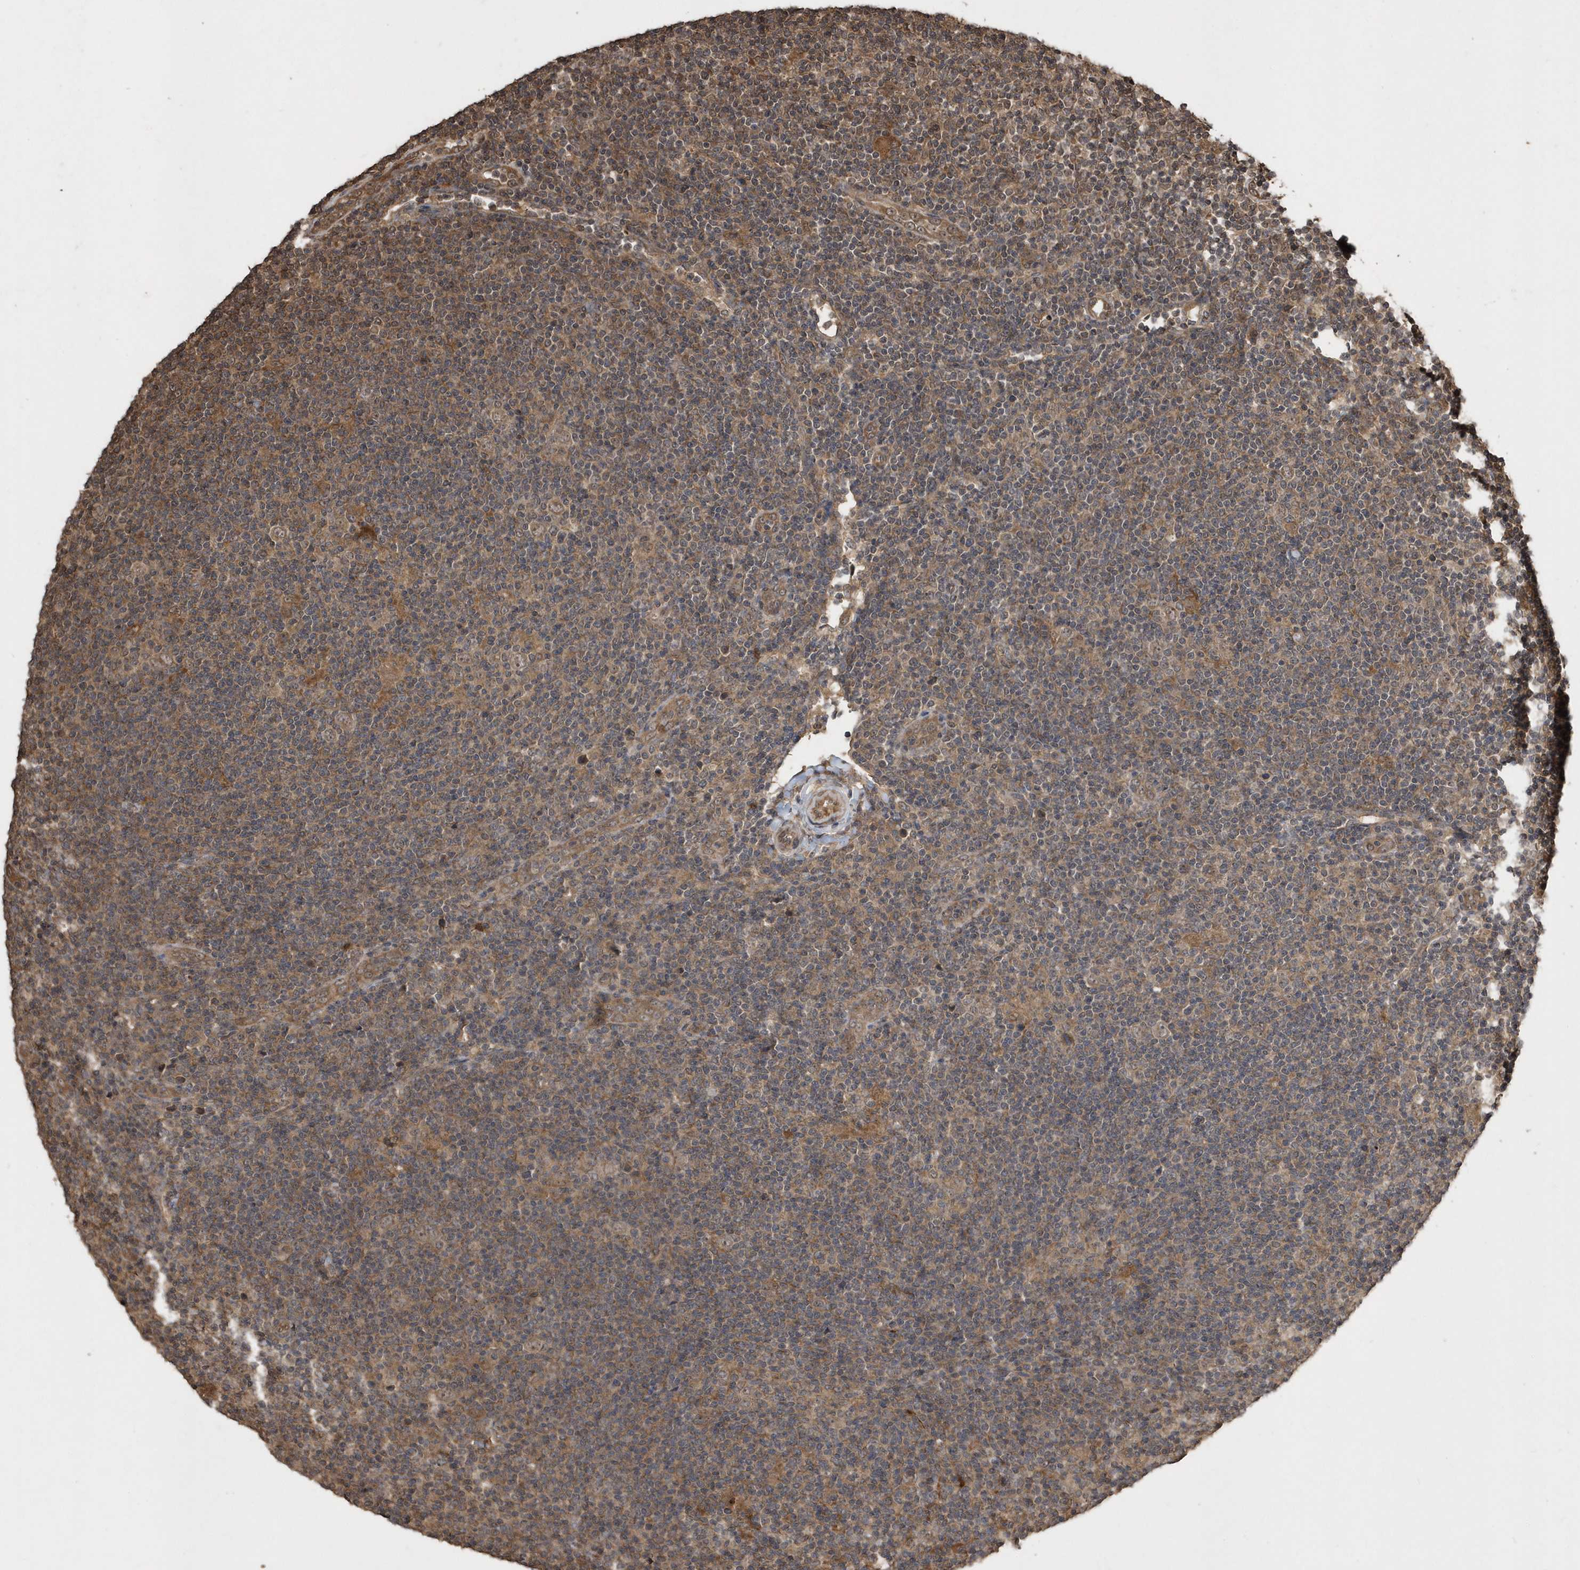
{"staining": {"intensity": "weak", "quantity": "25%-75%", "location": "cytoplasmic/membranous"}, "tissue": "lymphoma", "cell_type": "Tumor cells", "image_type": "cancer", "snomed": [{"axis": "morphology", "description": "Hodgkin's disease, NOS"}, {"axis": "topography", "description": "Lymph node"}], "caption": "Protein expression analysis of Hodgkin's disease displays weak cytoplasmic/membranous positivity in about 25%-75% of tumor cells.", "gene": "WASHC5", "patient": {"sex": "female", "age": 57}}